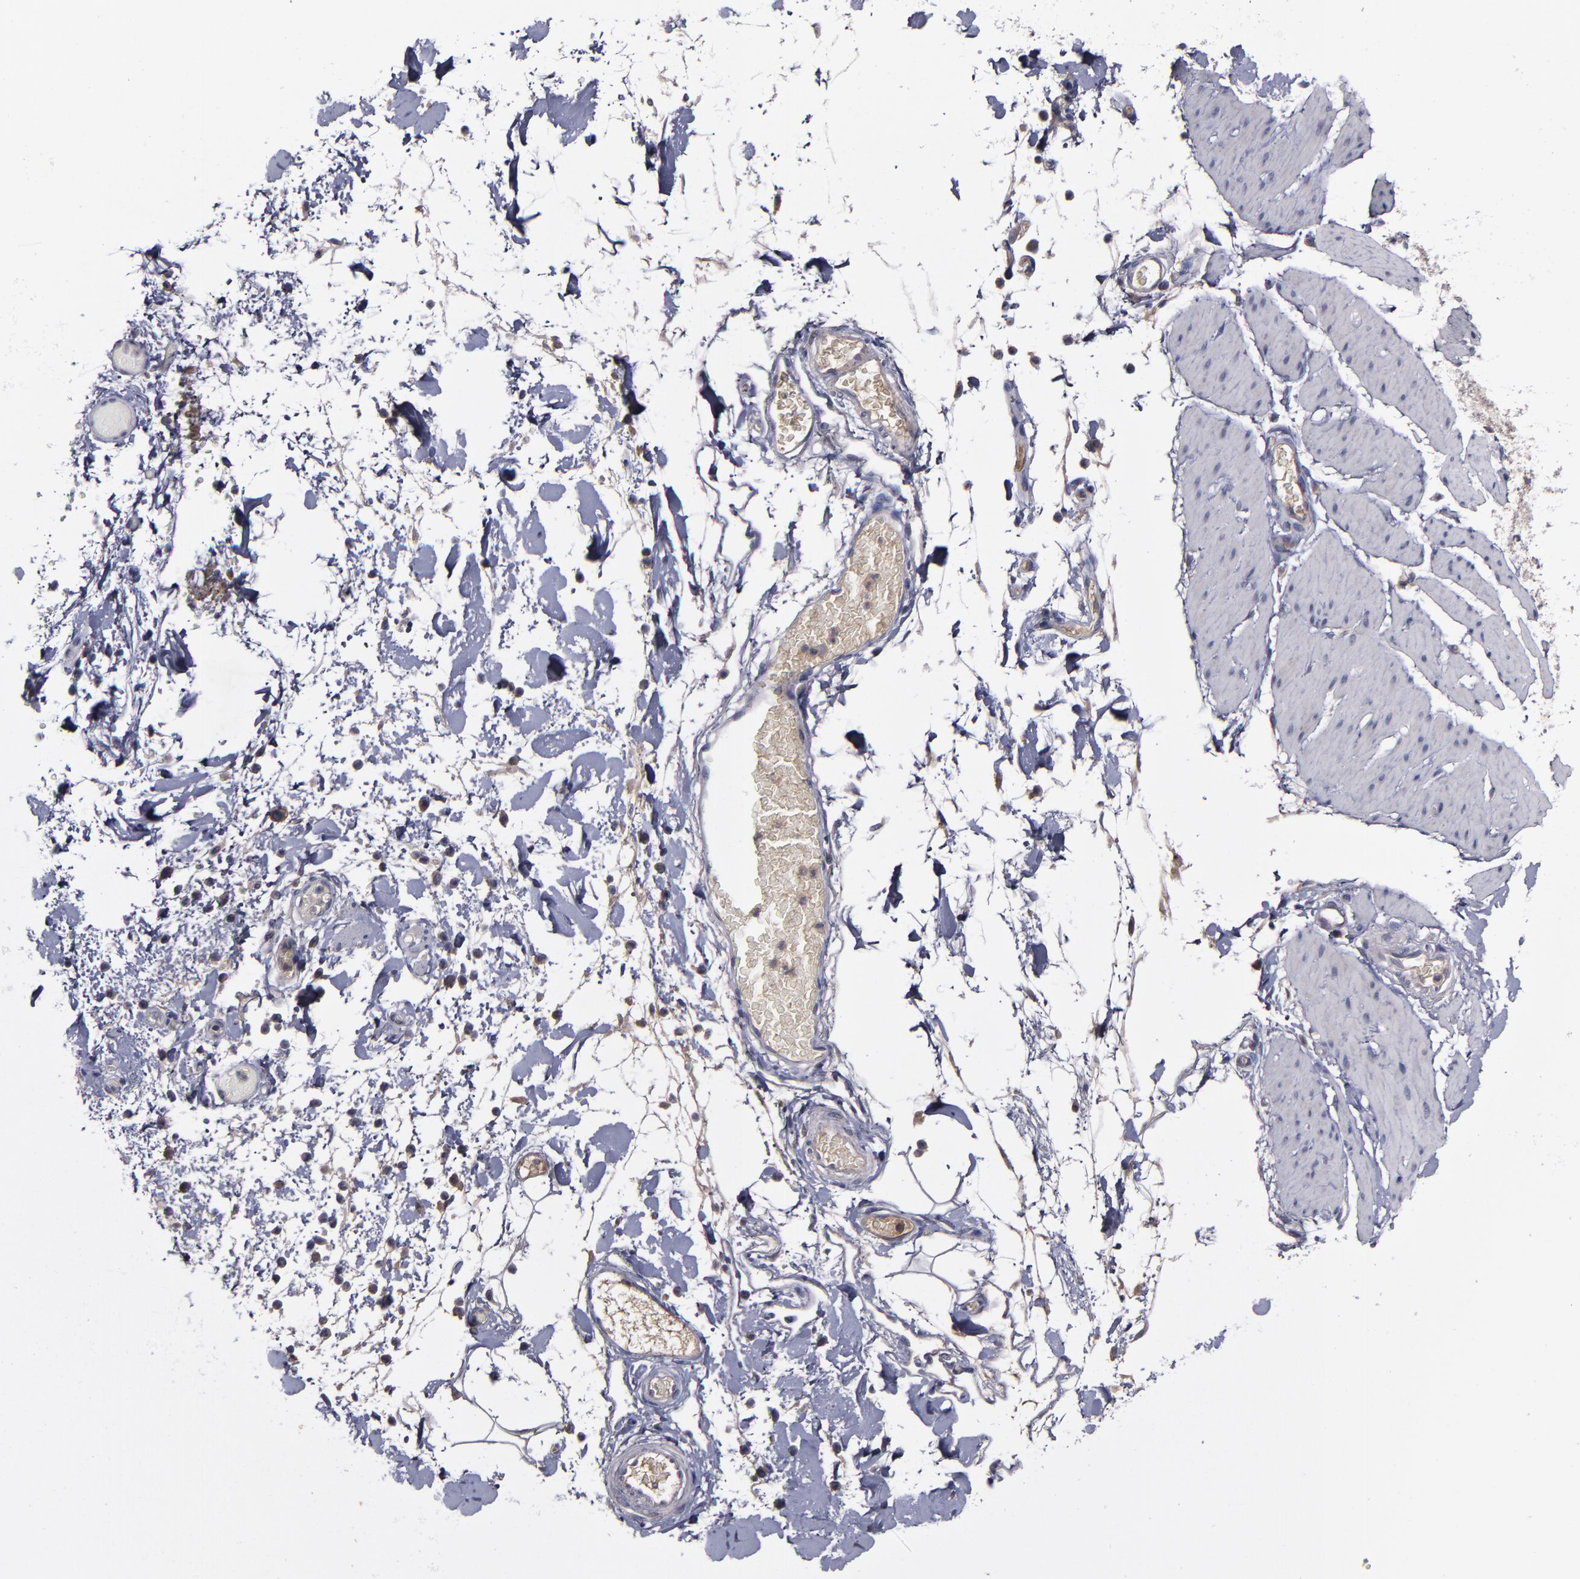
{"staining": {"intensity": "negative", "quantity": "none", "location": "none"}, "tissue": "smooth muscle", "cell_type": "Smooth muscle cells", "image_type": "normal", "snomed": [{"axis": "morphology", "description": "Normal tissue, NOS"}, {"axis": "topography", "description": "Smooth muscle"}, {"axis": "topography", "description": "Colon"}], "caption": "DAB immunohistochemical staining of unremarkable human smooth muscle demonstrates no significant expression in smooth muscle cells. The staining is performed using DAB brown chromogen with nuclei counter-stained in using hematoxylin.", "gene": "MMP11", "patient": {"sex": "male", "age": 67}}